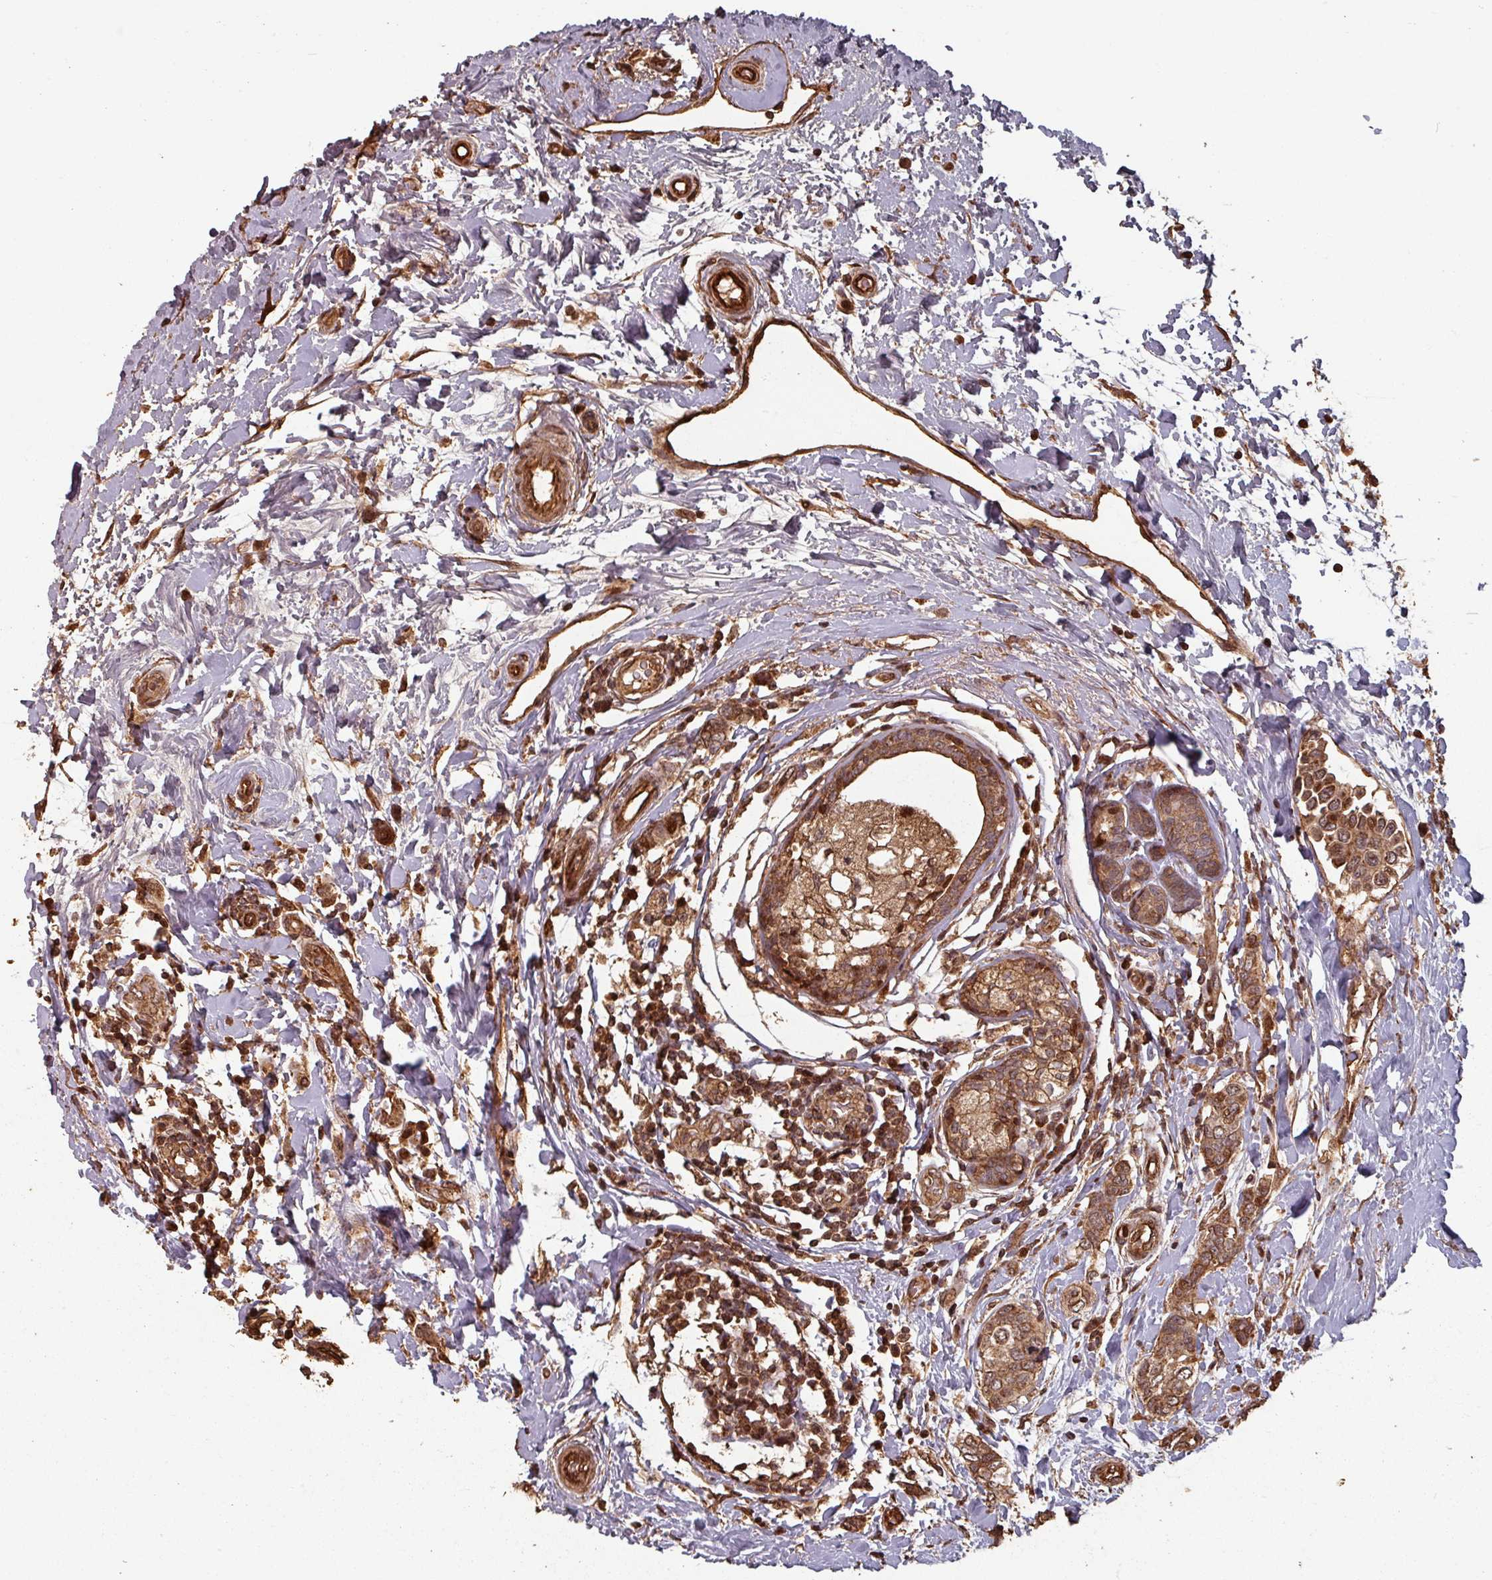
{"staining": {"intensity": "strong", "quantity": ">75%", "location": "cytoplasmic/membranous,nuclear"}, "tissue": "breast cancer", "cell_type": "Tumor cells", "image_type": "cancer", "snomed": [{"axis": "morphology", "description": "Lobular carcinoma"}, {"axis": "topography", "description": "Breast"}], "caption": "Immunohistochemistry (IHC) histopathology image of neoplastic tissue: lobular carcinoma (breast) stained using immunohistochemistry displays high levels of strong protein expression localized specifically in the cytoplasmic/membranous and nuclear of tumor cells, appearing as a cytoplasmic/membranous and nuclear brown color.", "gene": "EID1", "patient": {"sex": "female", "age": 51}}